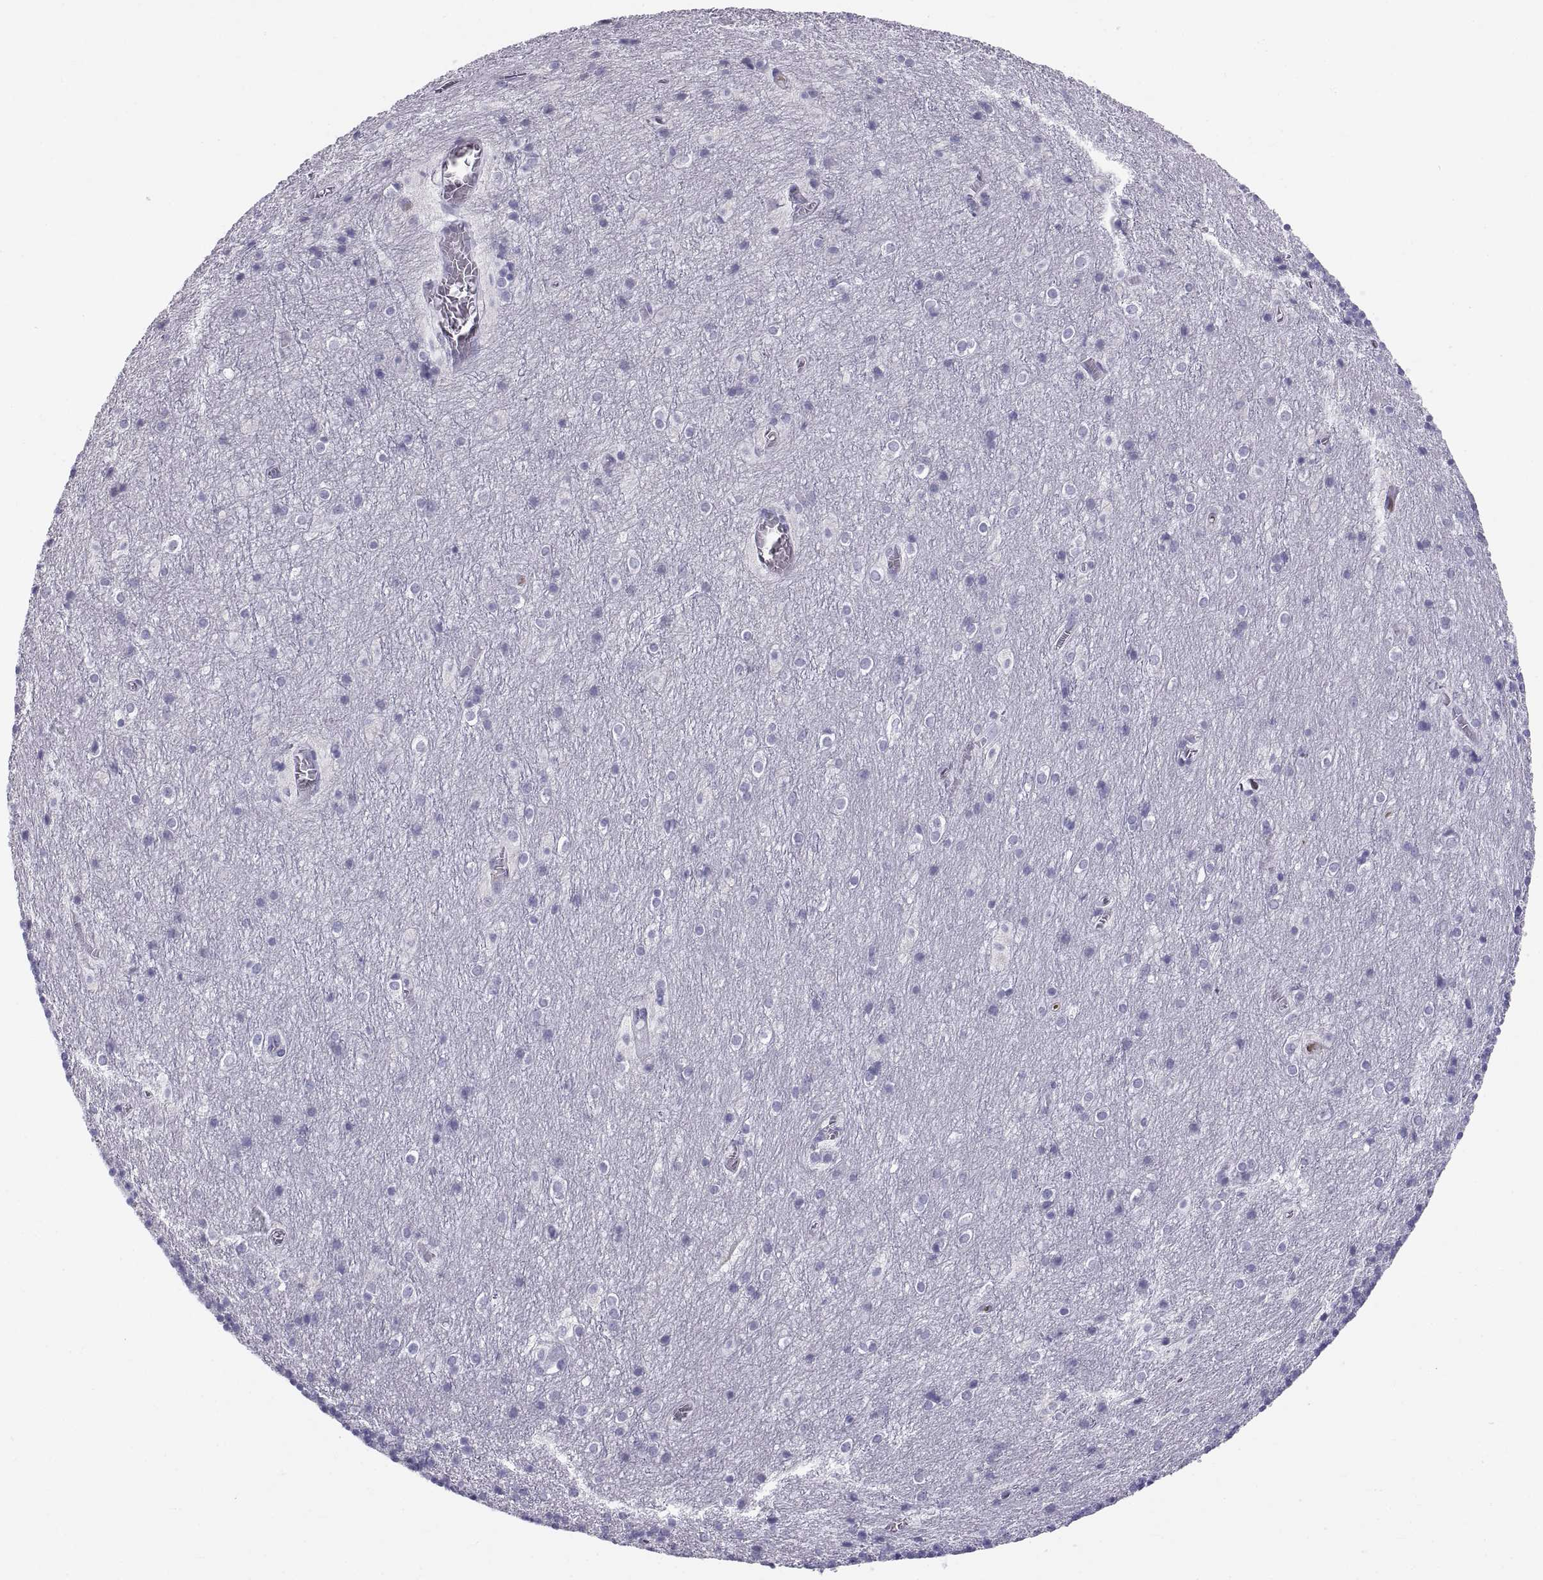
{"staining": {"intensity": "negative", "quantity": "none", "location": "none"}, "tissue": "cerebellum", "cell_type": "Cells in granular layer", "image_type": "normal", "snomed": [{"axis": "morphology", "description": "Normal tissue, NOS"}, {"axis": "topography", "description": "Cerebellum"}], "caption": "DAB (3,3'-diaminobenzidine) immunohistochemical staining of normal cerebellum exhibits no significant staining in cells in granular layer.", "gene": "CT47A10", "patient": {"sex": "male", "age": 70}}